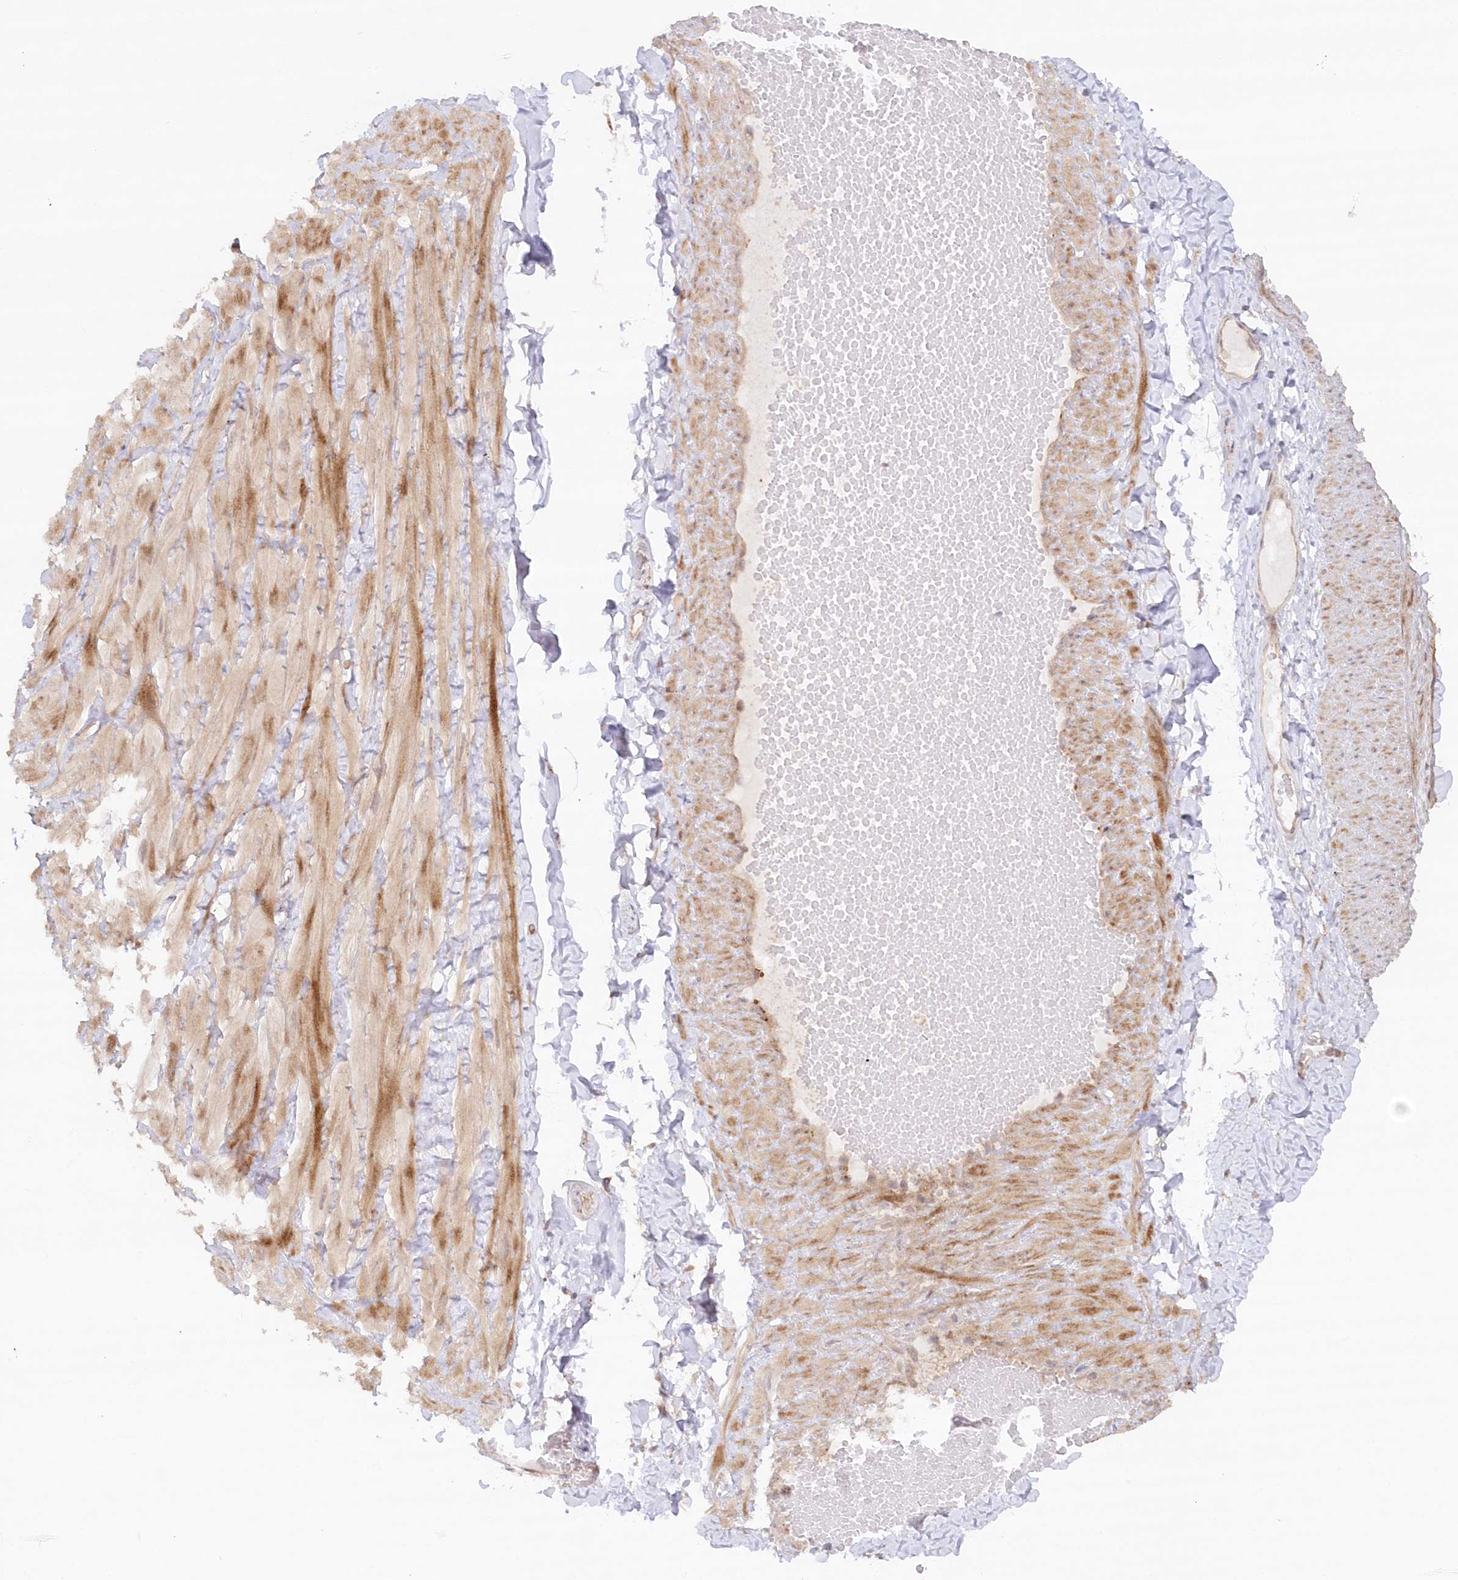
{"staining": {"intensity": "moderate", "quantity": ">75%", "location": "cytoplasmic/membranous"}, "tissue": "adipose tissue", "cell_type": "Adipocytes", "image_type": "normal", "snomed": [{"axis": "morphology", "description": "Normal tissue, NOS"}, {"axis": "topography", "description": "Adipose tissue"}, {"axis": "topography", "description": "Vascular tissue"}, {"axis": "topography", "description": "Peripheral nerve tissue"}], "caption": "Normal adipose tissue was stained to show a protein in brown. There is medium levels of moderate cytoplasmic/membranous expression in approximately >75% of adipocytes. The staining was performed using DAB (3,3'-diaminobenzidine), with brown indicating positive protein expression. Nuclei are stained blue with hematoxylin.", "gene": "GBE1", "patient": {"sex": "male", "age": 25}}